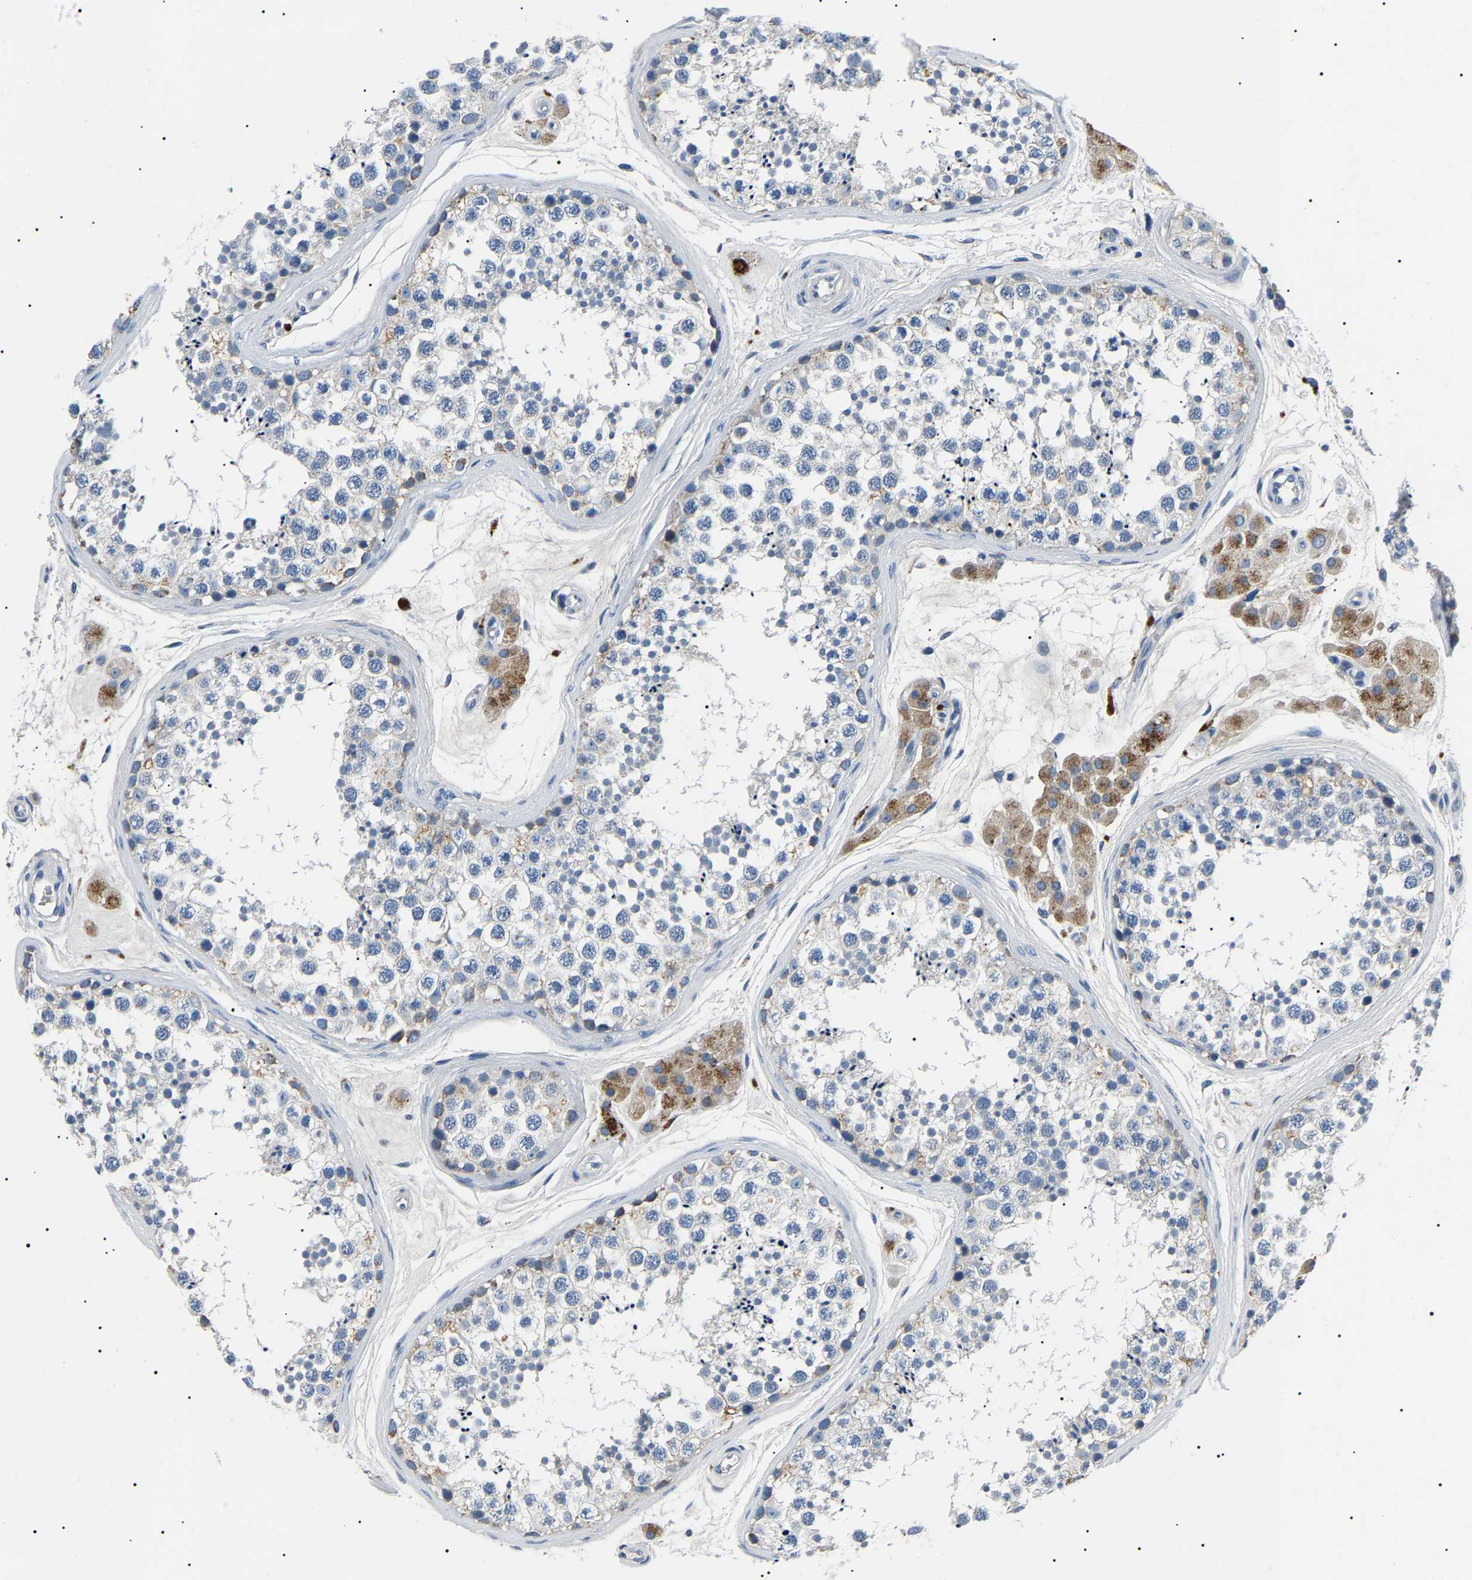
{"staining": {"intensity": "weak", "quantity": "<25%", "location": "cytoplasmic/membranous"}, "tissue": "testis", "cell_type": "Cells in seminiferous ducts", "image_type": "normal", "snomed": [{"axis": "morphology", "description": "Normal tissue, NOS"}, {"axis": "topography", "description": "Testis"}], "caption": "Immunohistochemistry image of normal testis: testis stained with DAB exhibits no significant protein staining in cells in seminiferous ducts.", "gene": "KLK15", "patient": {"sex": "male", "age": 56}}